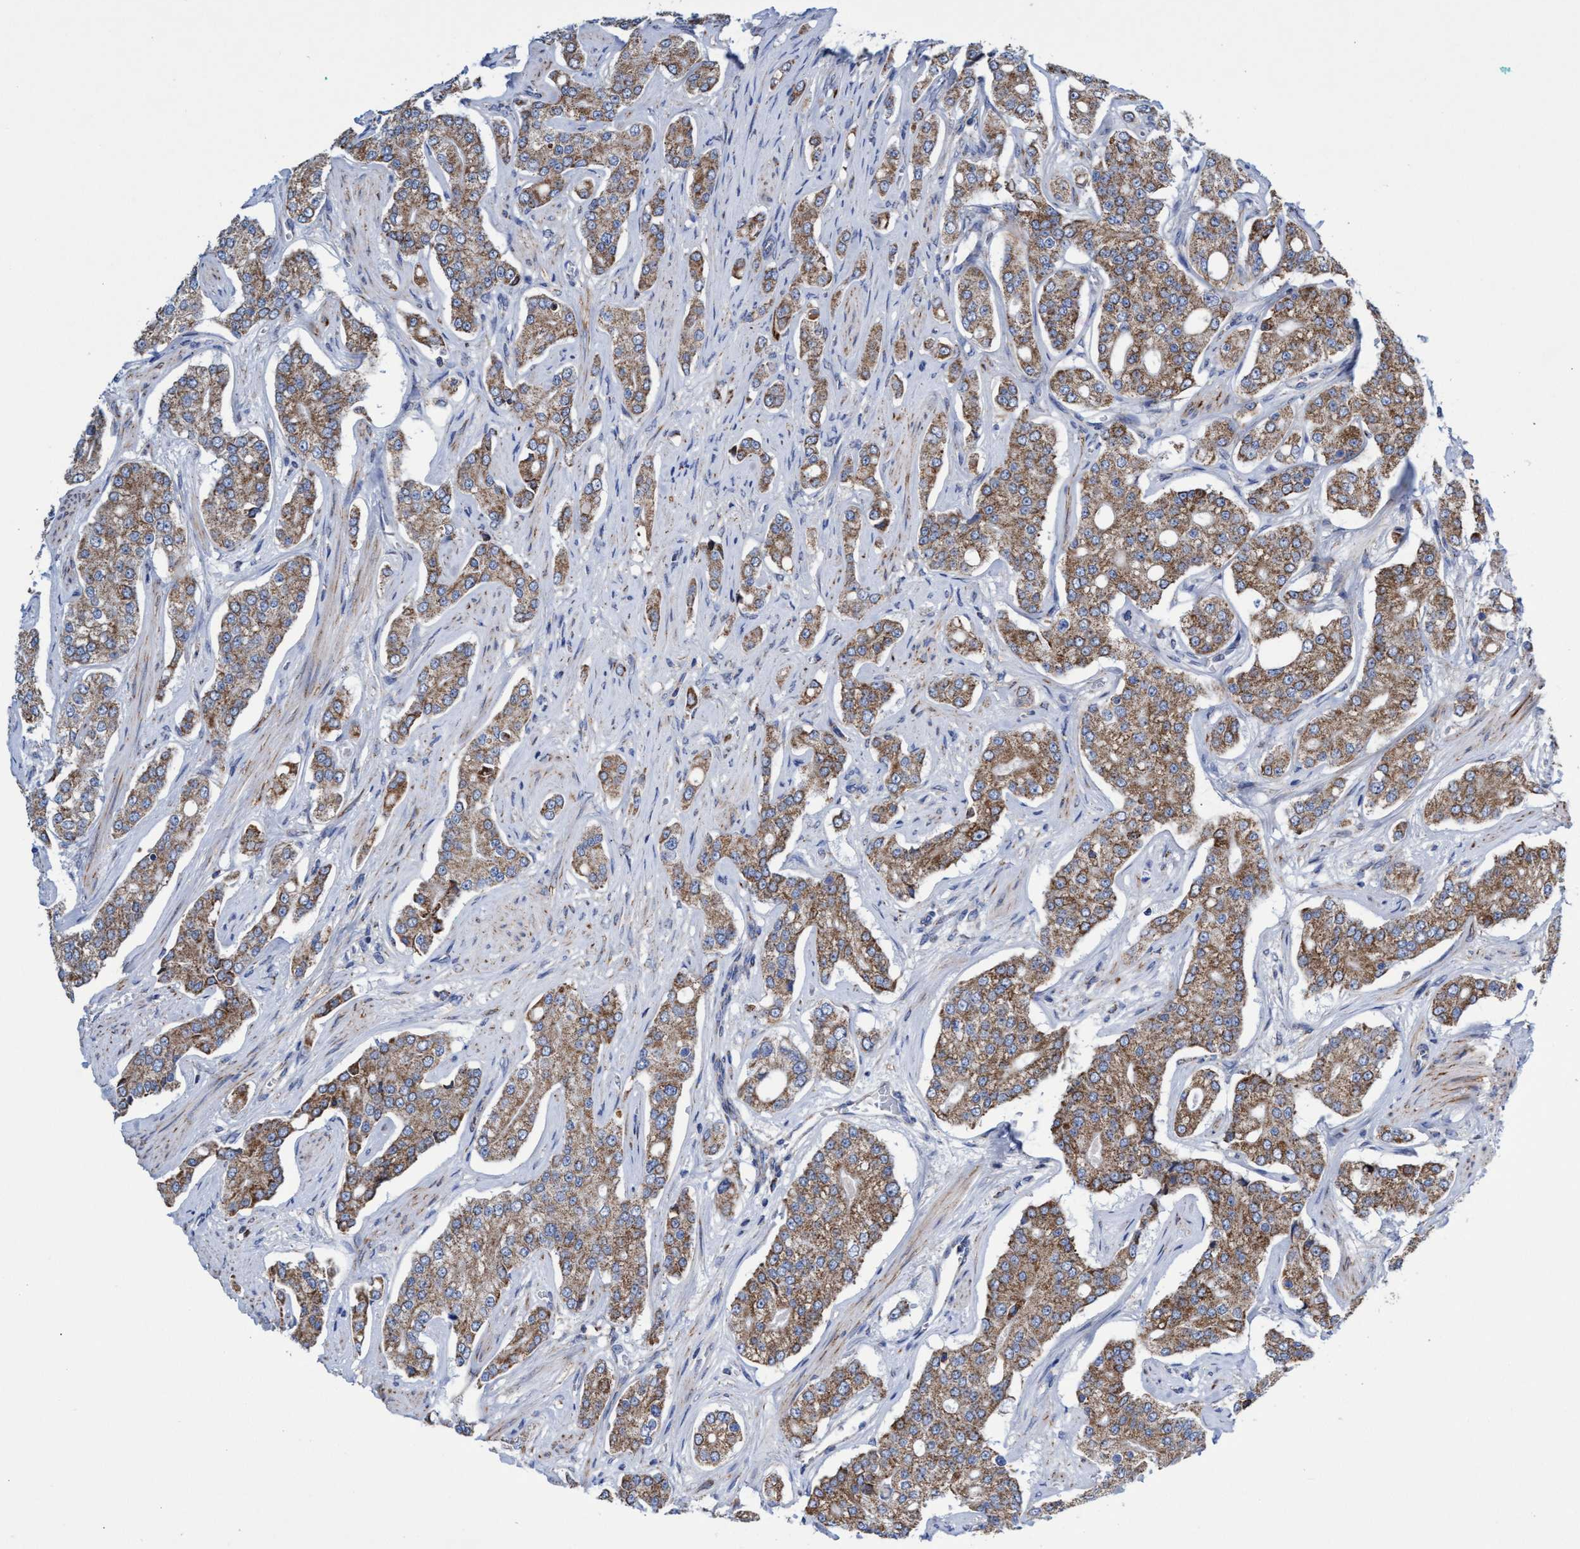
{"staining": {"intensity": "moderate", "quantity": ">75%", "location": "cytoplasmic/membranous"}, "tissue": "prostate cancer", "cell_type": "Tumor cells", "image_type": "cancer", "snomed": [{"axis": "morphology", "description": "Adenocarcinoma, High grade"}, {"axis": "topography", "description": "Prostate"}], "caption": "High-grade adenocarcinoma (prostate) tissue displays moderate cytoplasmic/membranous positivity in about >75% of tumor cells, visualized by immunohistochemistry.", "gene": "ZNF750", "patient": {"sex": "male", "age": 71}}